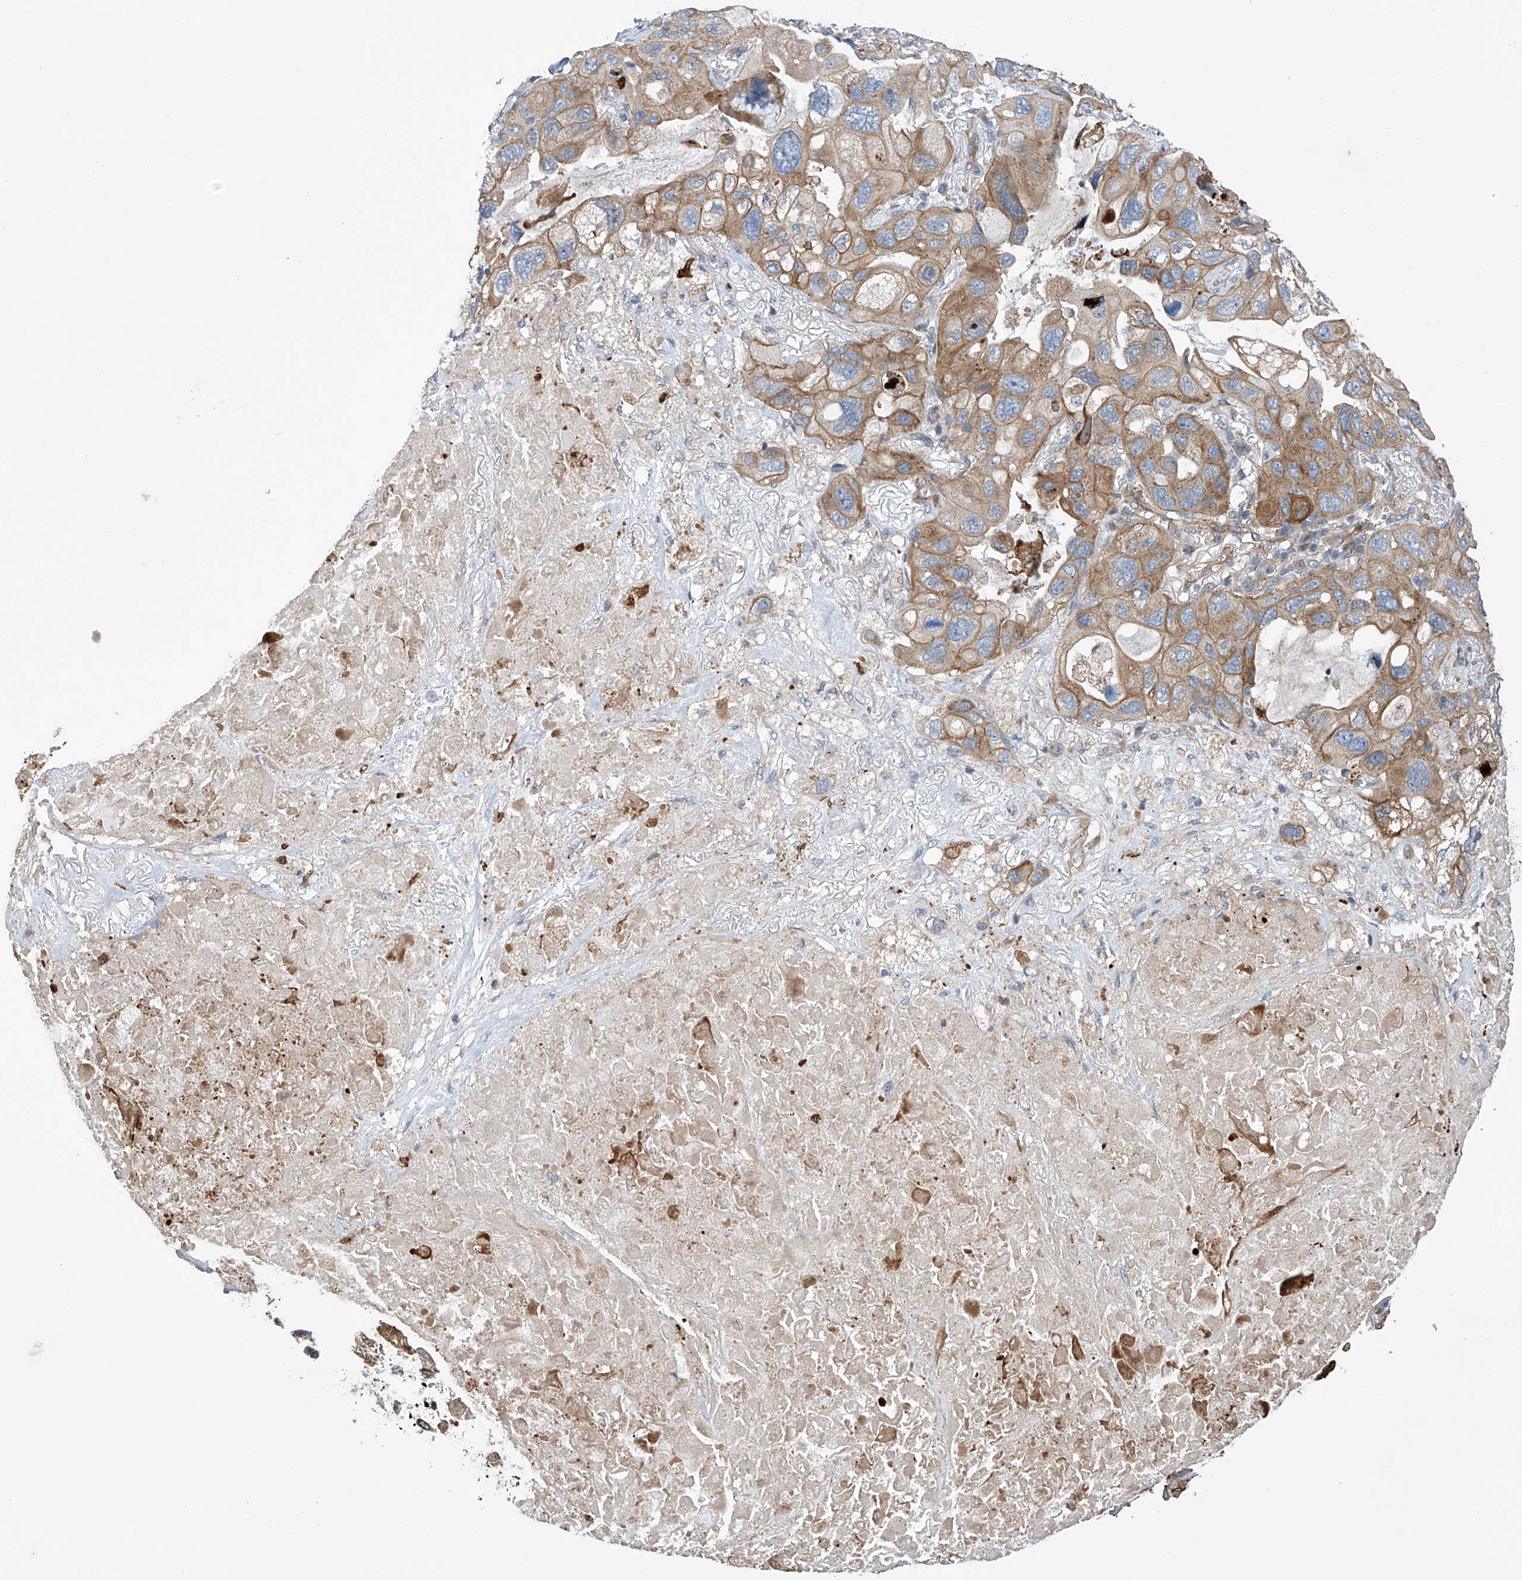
{"staining": {"intensity": "moderate", "quantity": ">75%", "location": "cytoplasmic/membranous"}, "tissue": "lung cancer", "cell_type": "Tumor cells", "image_type": "cancer", "snomed": [{"axis": "morphology", "description": "Squamous cell carcinoma, NOS"}, {"axis": "topography", "description": "Lung"}], "caption": "Brown immunohistochemical staining in human lung cancer demonstrates moderate cytoplasmic/membranous staining in approximately >75% of tumor cells. (DAB (3,3'-diaminobenzidine) IHC, brown staining for protein, blue staining for nuclei).", "gene": "EIF2D", "patient": {"sex": "female", "age": 73}}